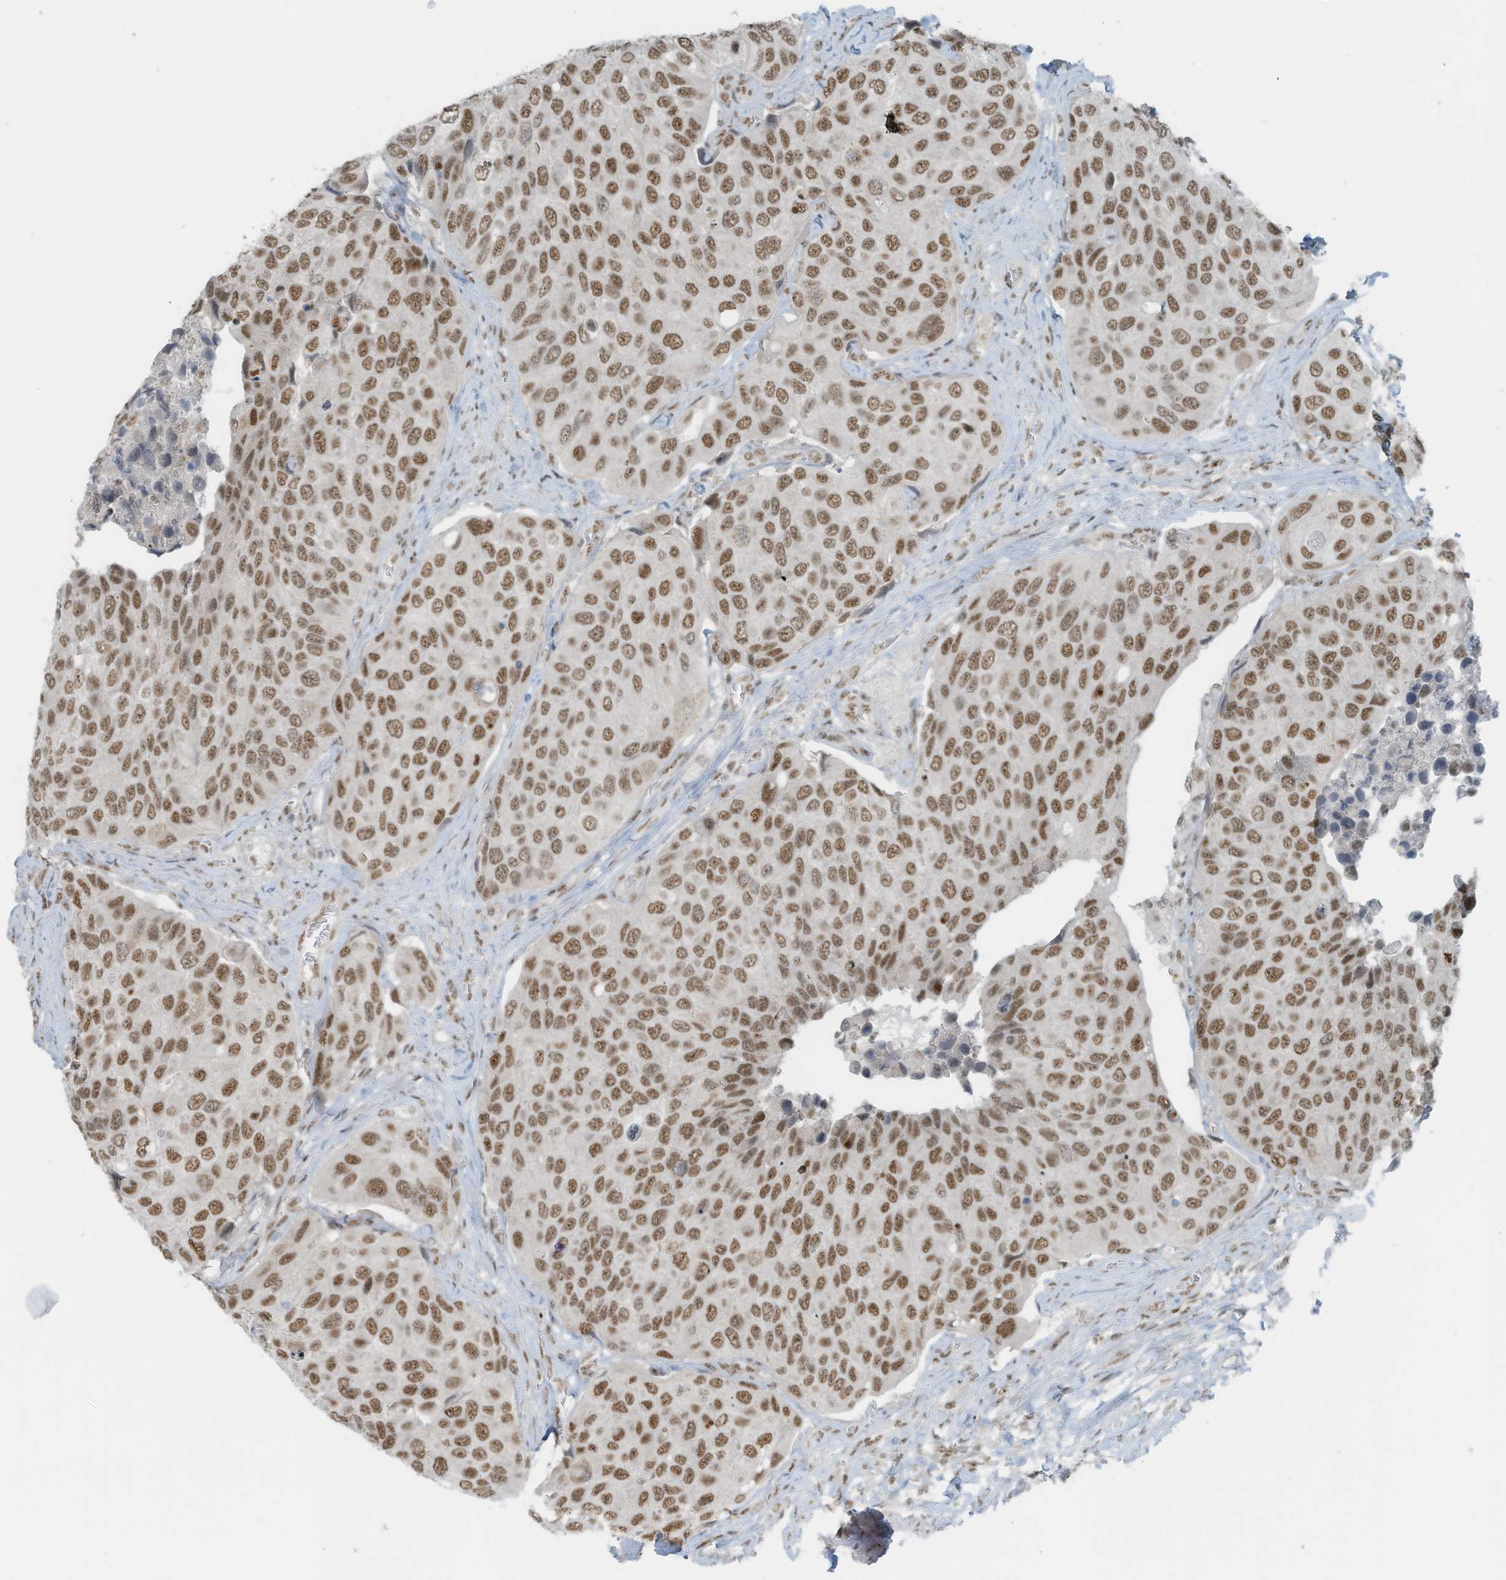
{"staining": {"intensity": "moderate", "quantity": ">75%", "location": "nuclear"}, "tissue": "urothelial cancer", "cell_type": "Tumor cells", "image_type": "cancer", "snomed": [{"axis": "morphology", "description": "Urothelial carcinoma, High grade"}, {"axis": "topography", "description": "Urinary bladder"}], "caption": "A brown stain highlights moderate nuclear staining of a protein in human urothelial carcinoma (high-grade) tumor cells.", "gene": "WRNIP1", "patient": {"sex": "male", "age": 74}}